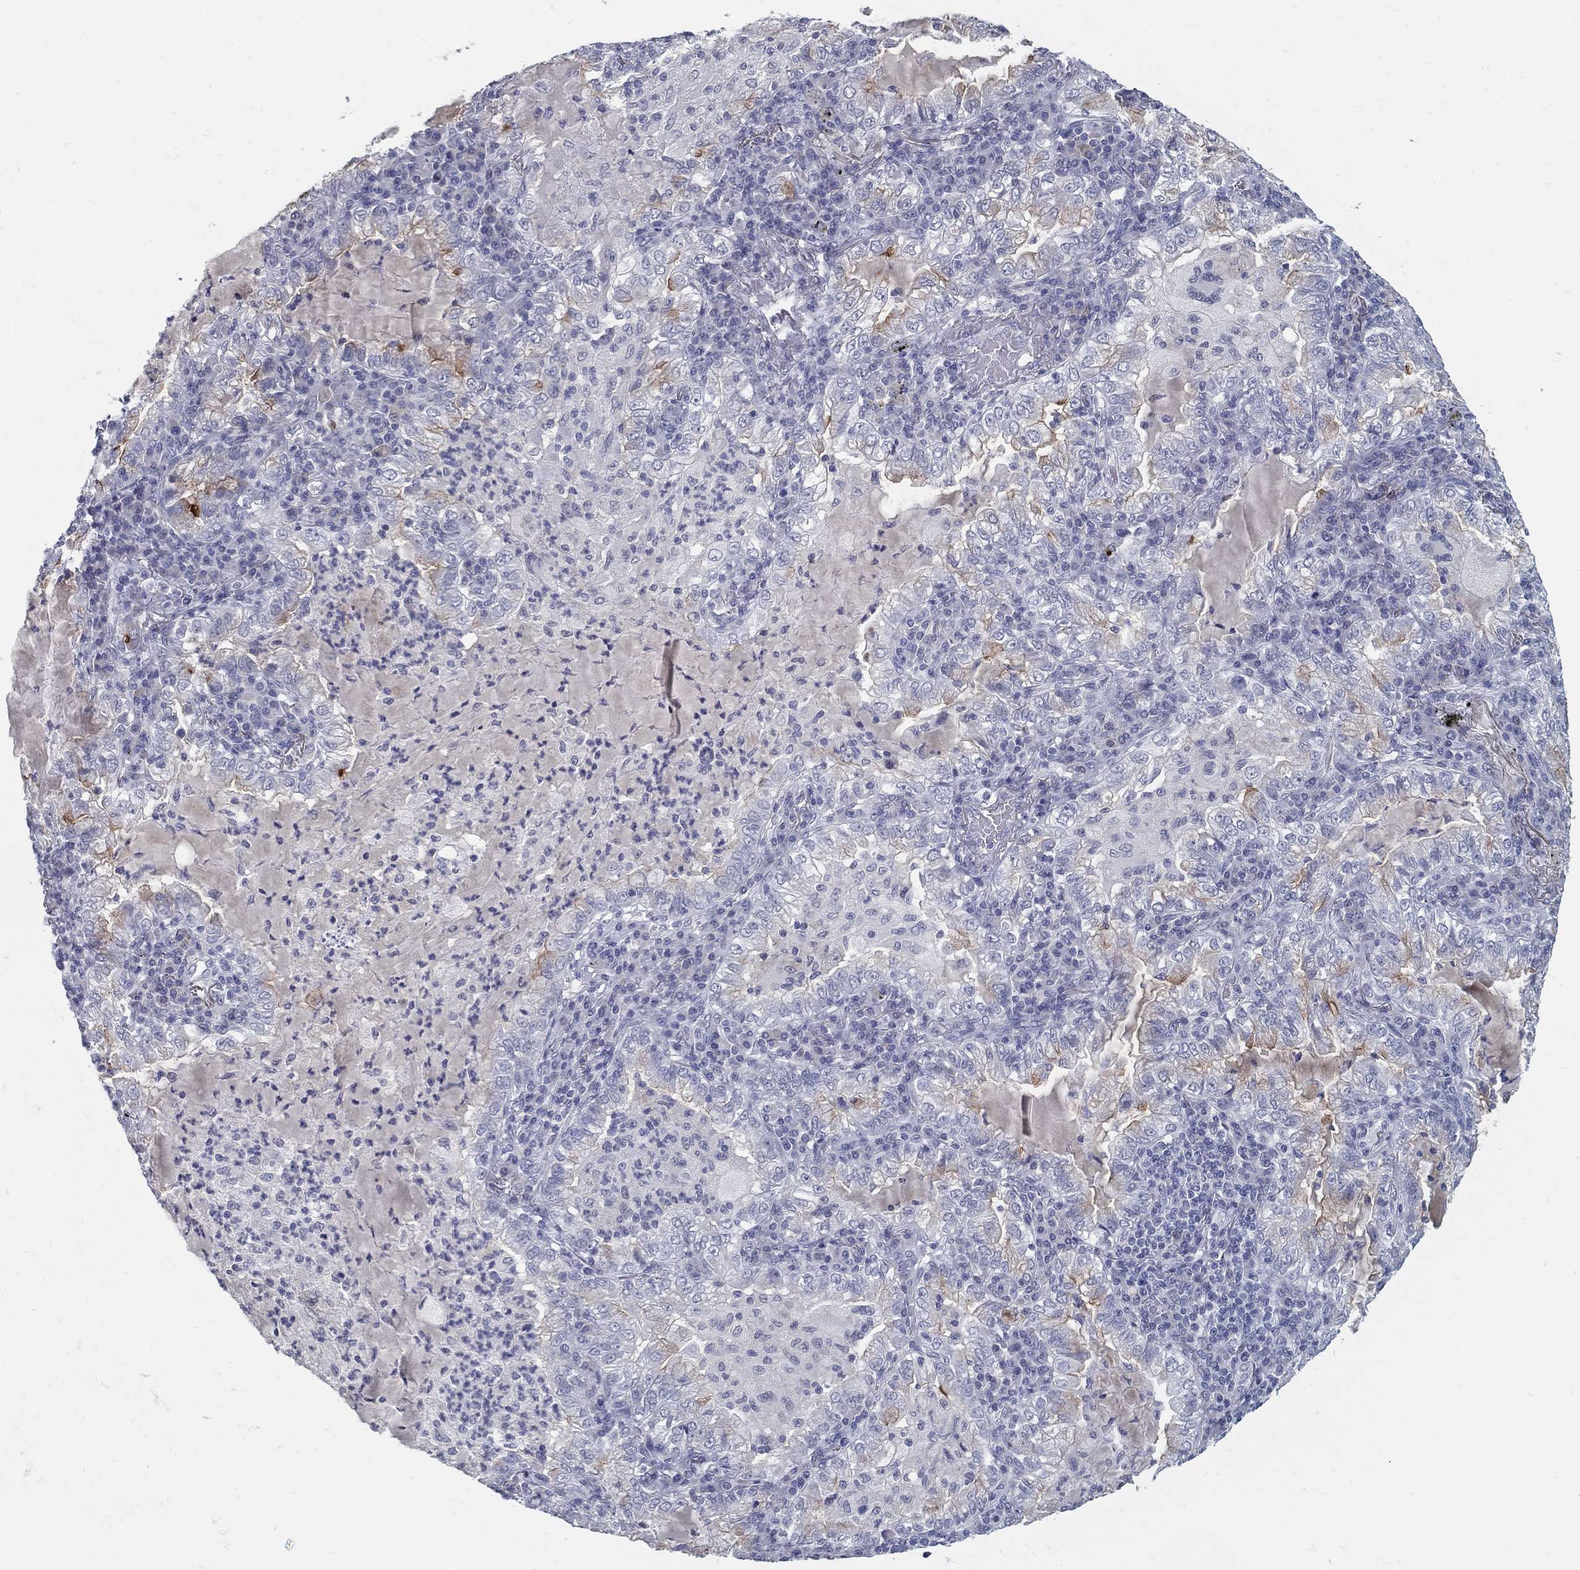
{"staining": {"intensity": "weak", "quantity": "<25%", "location": "cytoplasmic/membranous"}, "tissue": "lung cancer", "cell_type": "Tumor cells", "image_type": "cancer", "snomed": [{"axis": "morphology", "description": "Adenocarcinoma, NOS"}, {"axis": "topography", "description": "Lung"}], "caption": "Protein analysis of lung cancer (adenocarcinoma) reveals no significant positivity in tumor cells.", "gene": "ACE2", "patient": {"sex": "female", "age": 73}}